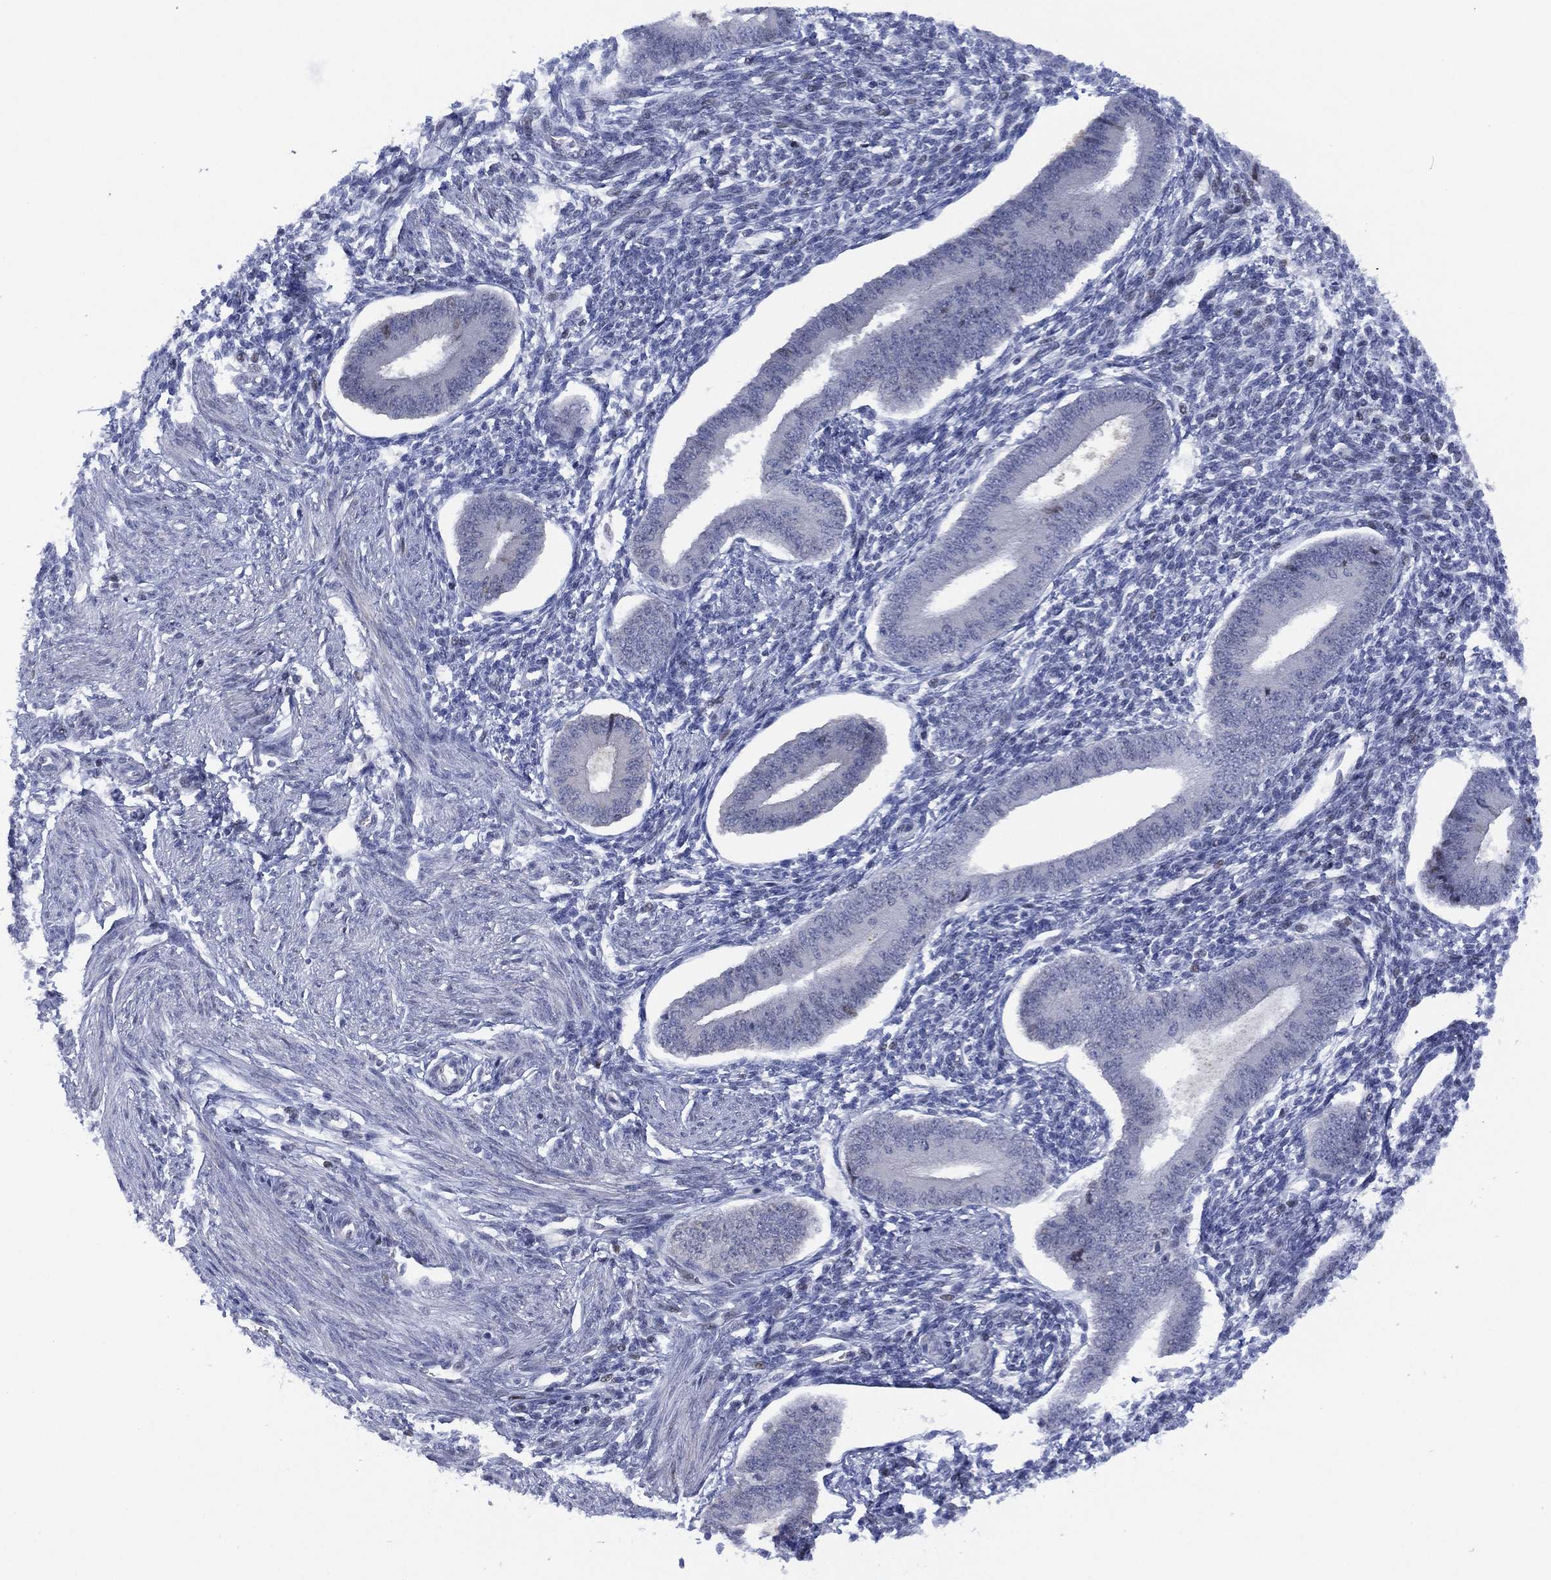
{"staining": {"intensity": "negative", "quantity": "none", "location": "none"}, "tissue": "endometrium", "cell_type": "Cells in endometrial stroma", "image_type": "normal", "snomed": [{"axis": "morphology", "description": "Normal tissue, NOS"}, {"axis": "topography", "description": "Endometrium"}], "caption": "Immunohistochemical staining of benign endometrium shows no significant positivity in cells in endometrial stroma. Brightfield microscopy of immunohistochemistry (IHC) stained with DAB (3,3'-diaminobenzidine) (brown) and hematoxylin (blue), captured at high magnification.", "gene": "SLC4A4", "patient": {"sex": "female", "age": 39}}